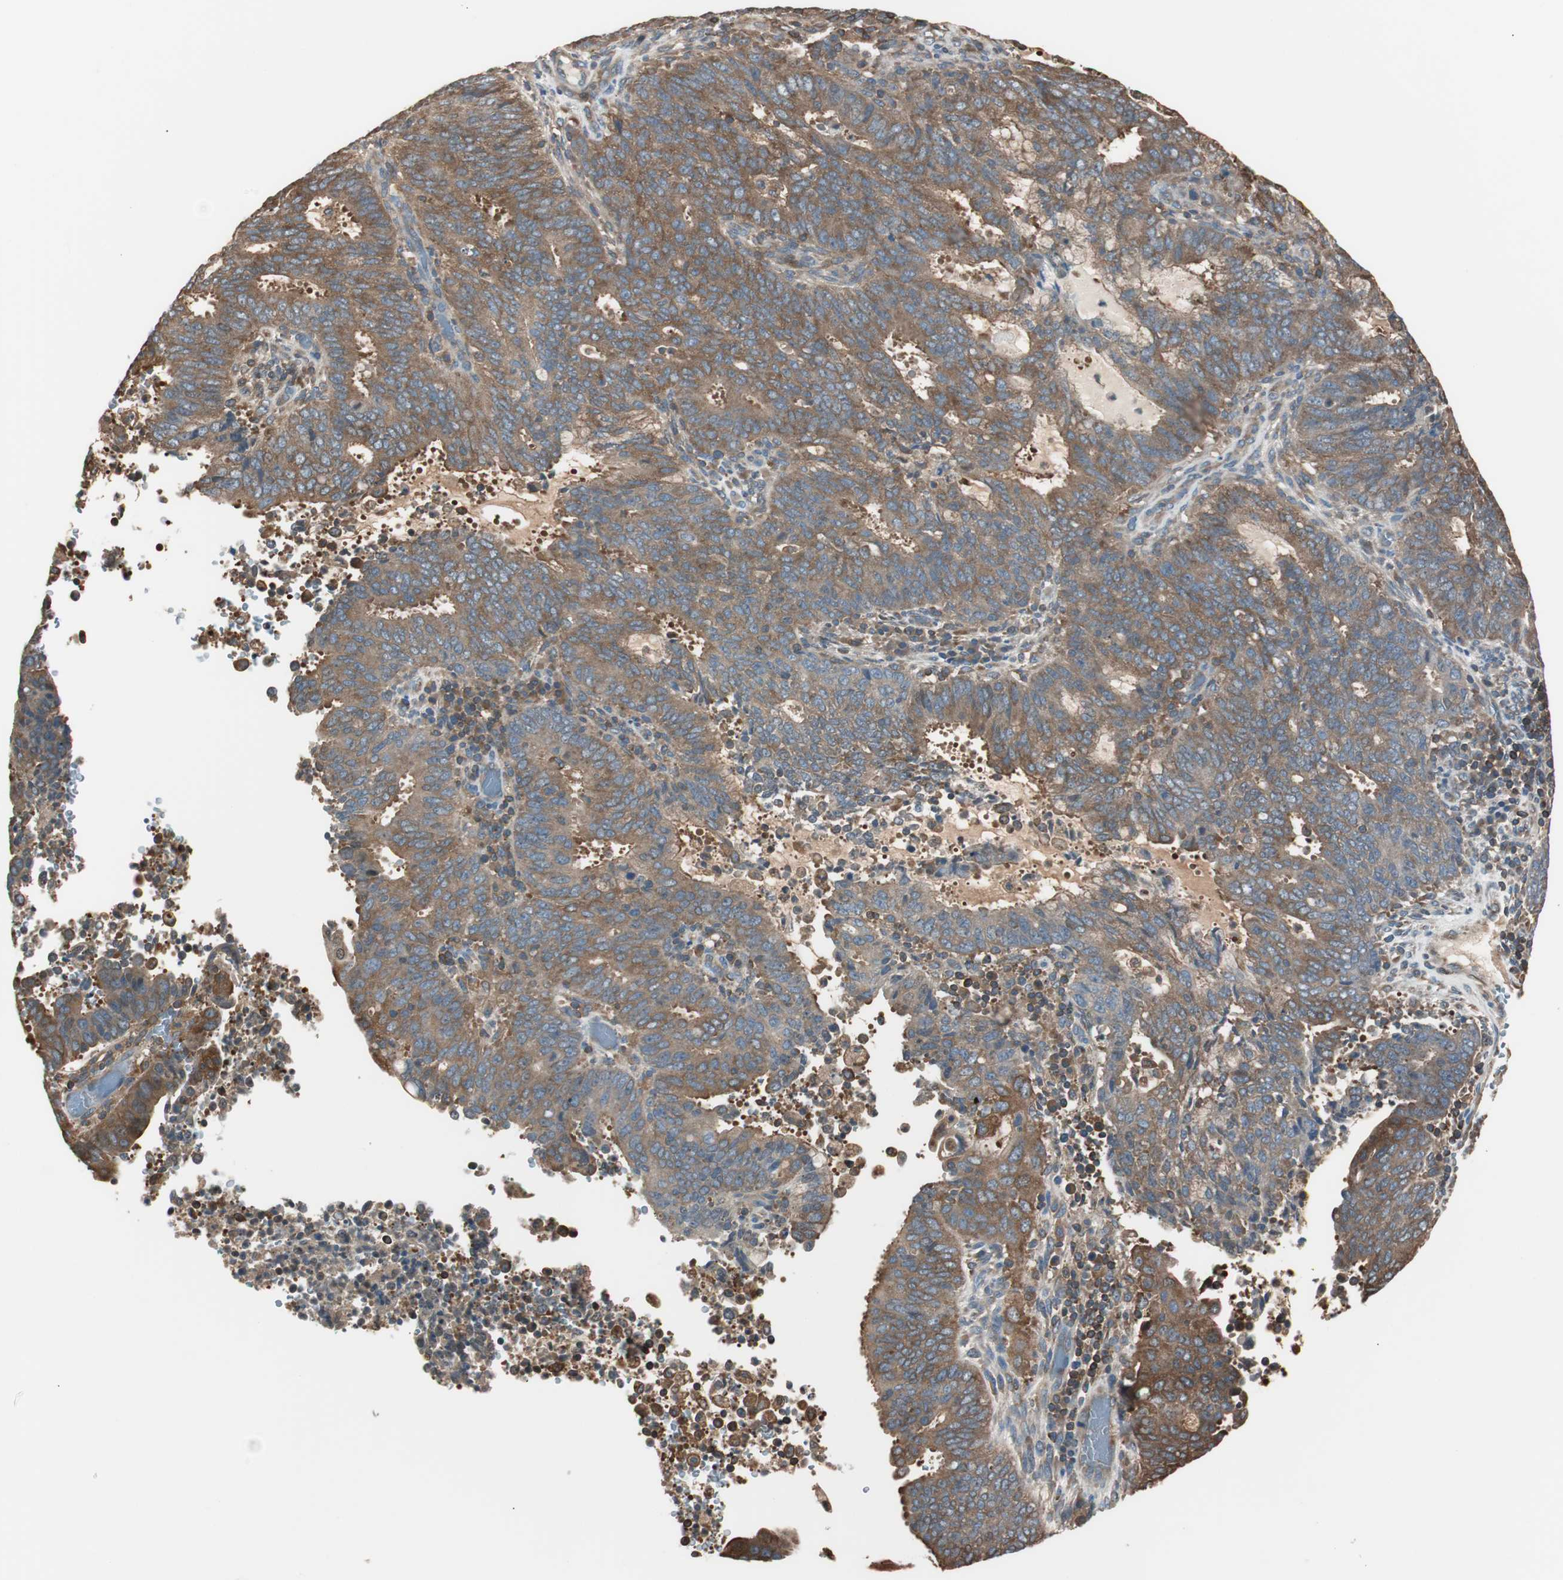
{"staining": {"intensity": "strong", "quantity": ">75%", "location": "cytoplasmic/membranous"}, "tissue": "cervical cancer", "cell_type": "Tumor cells", "image_type": "cancer", "snomed": [{"axis": "morphology", "description": "Adenocarcinoma, NOS"}, {"axis": "topography", "description": "Cervix"}], "caption": "An image of human adenocarcinoma (cervical) stained for a protein displays strong cytoplasmic/membranous brown staining in tumor cells. Ihc stains the protein in brown and the nuclei are stained blue.", "gene": "CAPNS1", "patient": {"sex": "female", "age": 44}}